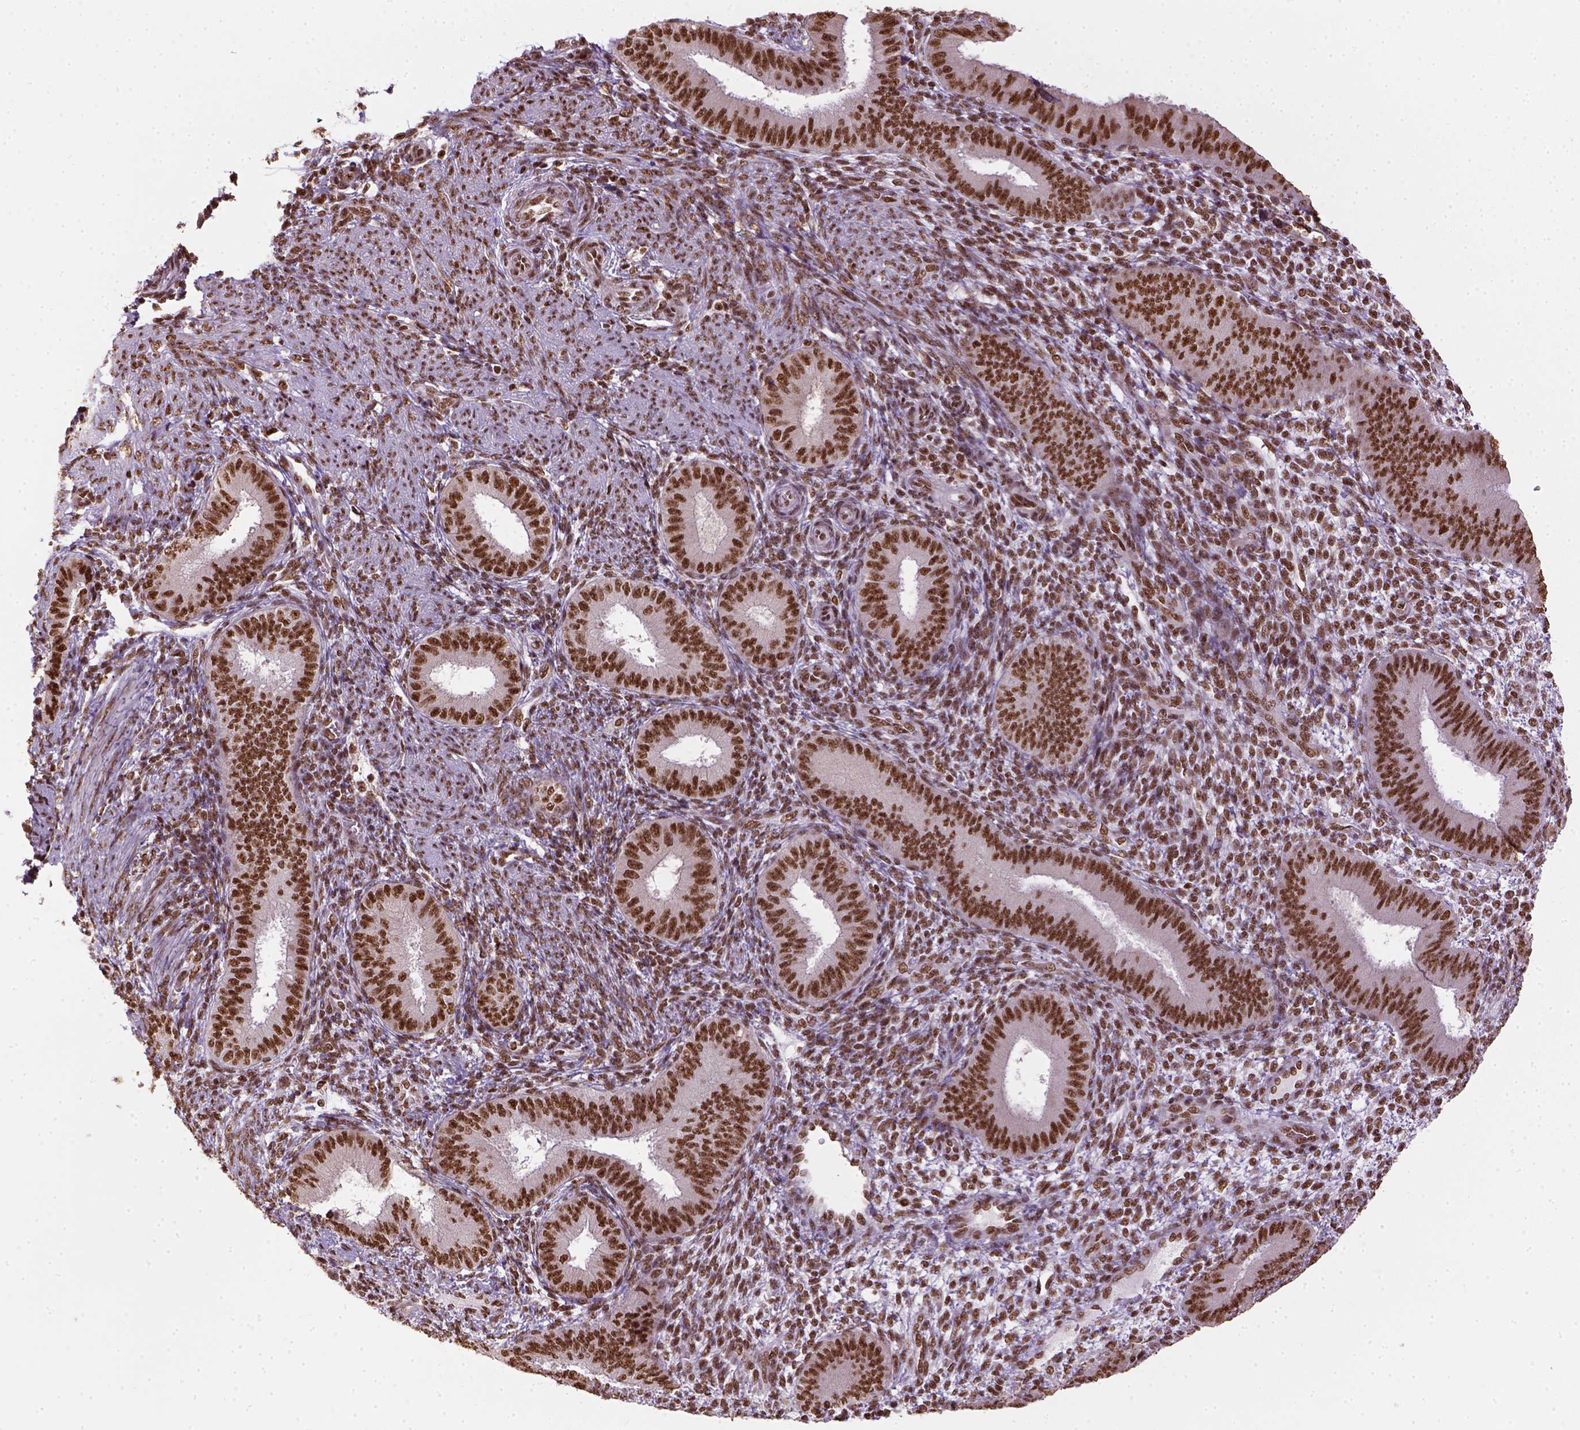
{"staining": {"intensity": "moderate", "quantity": ">75%", "location": "nuclear"}, "tissue": "endometrium", "cell_type": "Cells in endometrial stroma", "image_type": "normal", "snomed": [{"axis": "morphology", "description": "Normal tissue, NOS"}, {"axis": "topography", "description": "Endometrium"}], "caption": "Immunohistochemical staining of unremarkable endometrium exhibits moderate nuclear protein positivity in about >75% of cells in endometrial stroma. The staining is performed using DAB (3,3'-diaminobenzidine) brown chromogen to label protein expression. The nuclei are counter-stained blue using hematoxylin.", "gene": "CCAR1", "patient": {"sex": "female", "age": 39}}